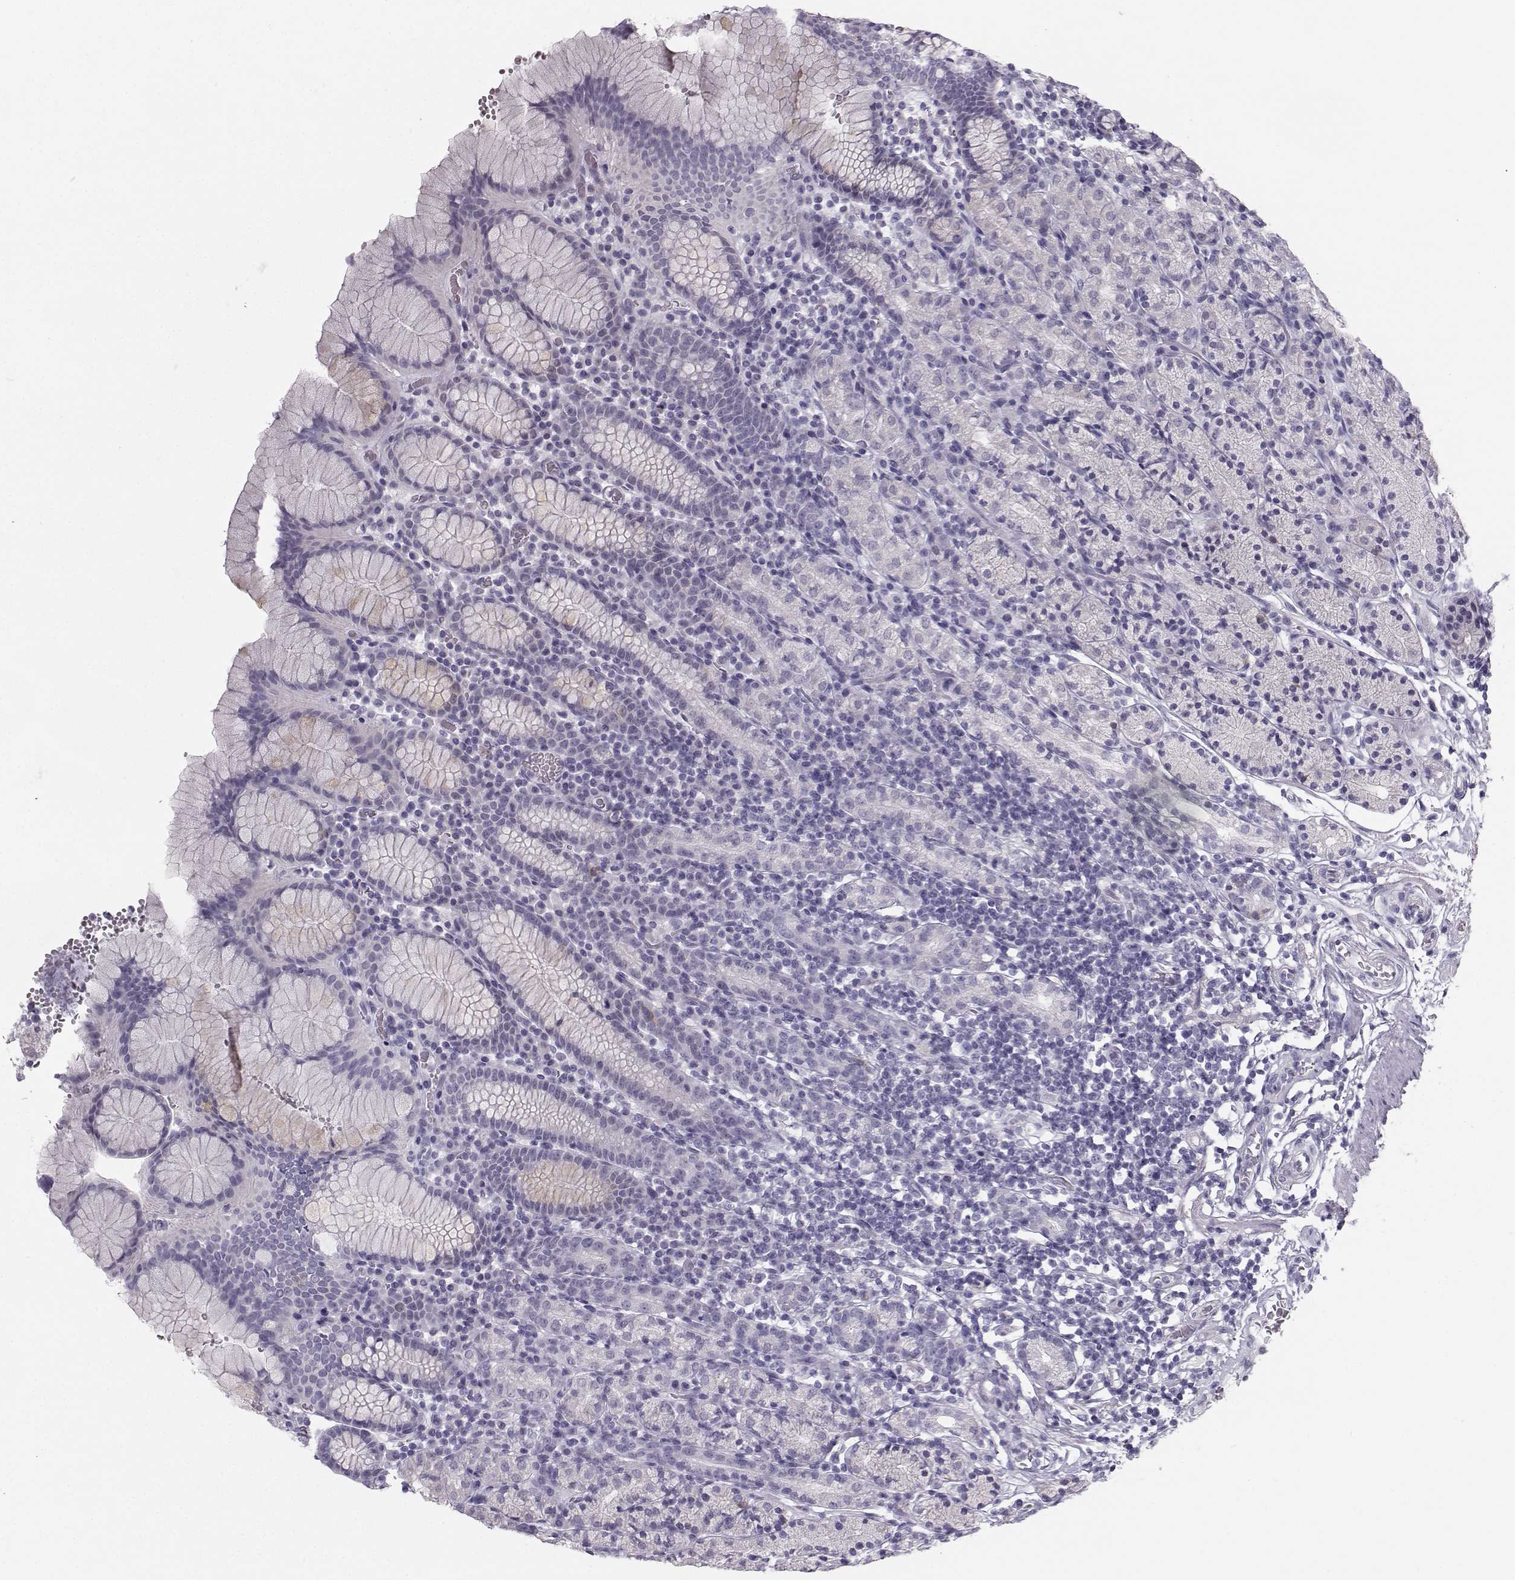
{"staining": {"intensity": "negative", "quantity": "none", "location": "none"}, "tissue": "stomach", "cell_type": "Glandular cells", "image_type": "normal", "snomed": [{"axis": "morphology", "description": "Normal tissue, NOS"}, {"axis": "topography", "description": "Stomach, upper"}, {"axis": "topography", "description": "Stomach"}], "caption": "High magnification brightfield microscopy of normal stomach stained with DAB (brown) and counterstained with hematoxylin (blue): glandular cells show no significant staining.", "gene": "CASR", "patient": {"sex": "male", "age": 62}}